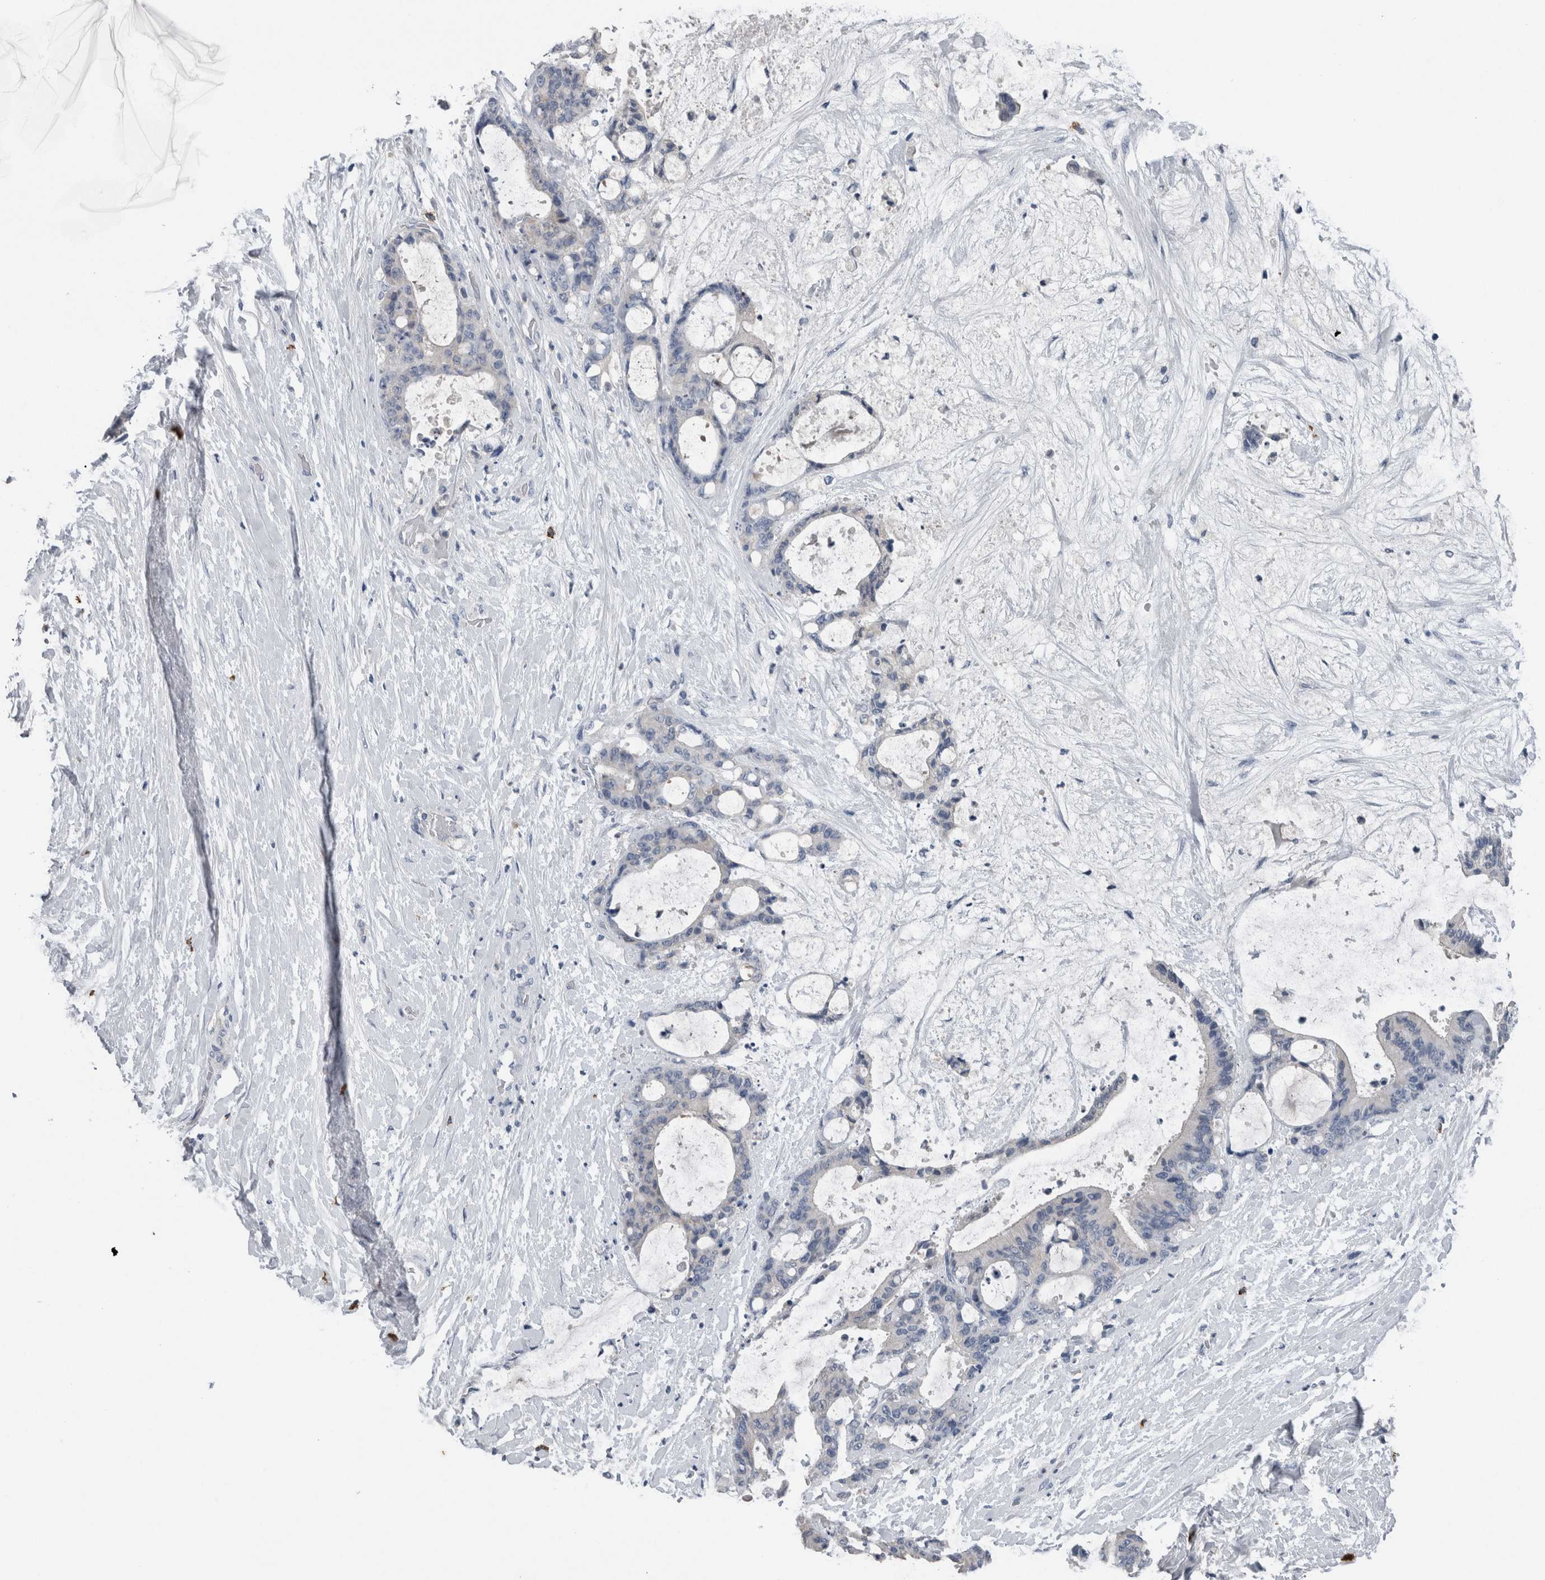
{"staining": {"intensity": "negative", "quantity": "none", "location": "none"}, "tissue": "liver cancer", "cell_type": "Tumor cells", "image_type": "cancer", "snomed": [{"axis": "morphology", "description": "Cholangiocarcinoma"}, {"axis": "topography", "description": "Liver"}], "caption": "Human liver cholangiocarcinoma stained for a protein using immunohistochemistry demonstrates no staining in tumor cells.", "gene": "CRNN", "patient": {"sex": "female", "age": 73}}